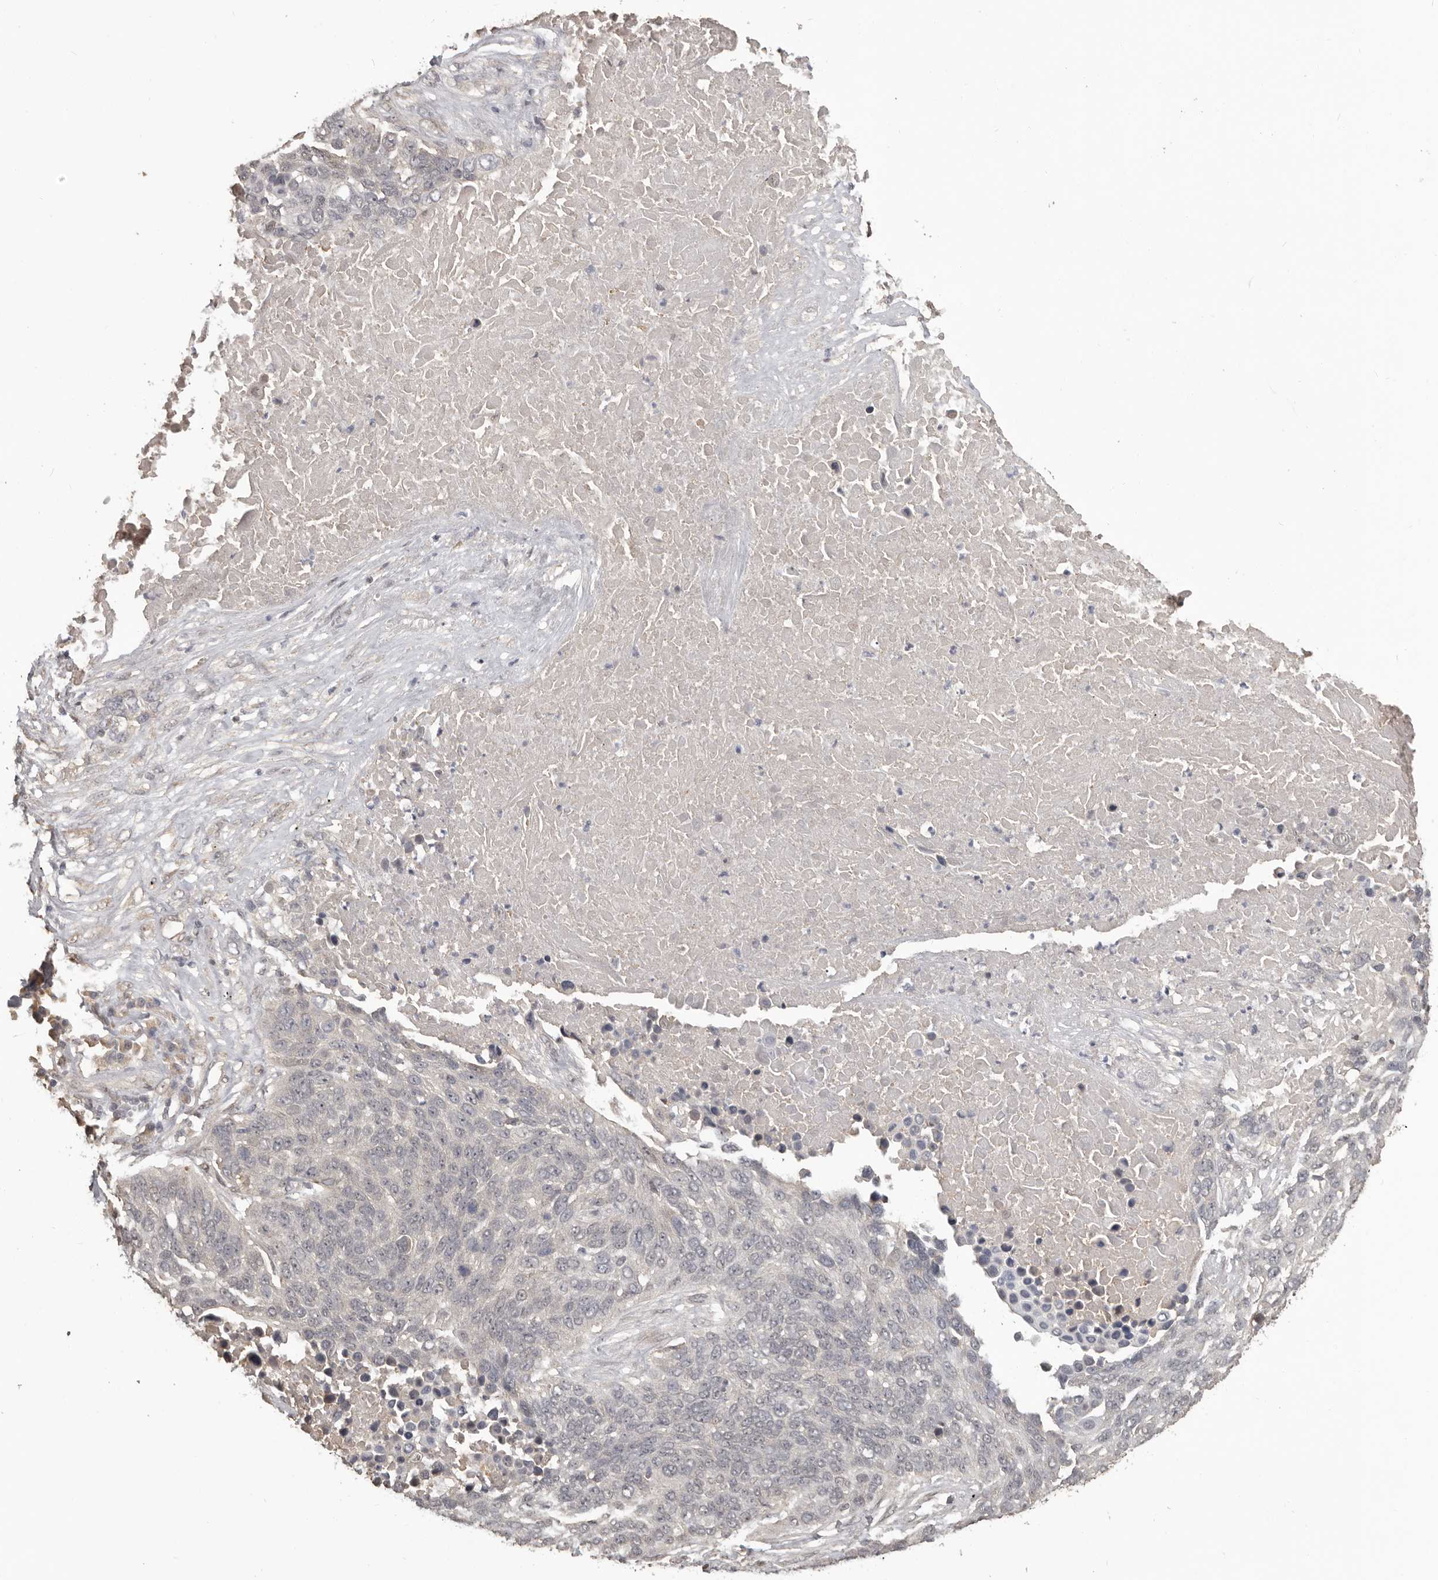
{"staining": {"intensity": "negative", "quantity": "none", "location": "none"}, "tissue": "lung cancer", "cell_type": "Tumor cells", "image_type": "cancer", "snomed": [{"axis": "morphology", "description": "Squamous cell carcinoma, NOS"}, {"axis": "topography", "description": "Lung"}], "caption": "Human lung cancer (squamous cell carcinoma) stained for a protein using immunohistochemistry (IHC) demonstrates no staining in tumor cells.", "gene": "ZFP14", "patient": {"sex": "male", "age": 66}}